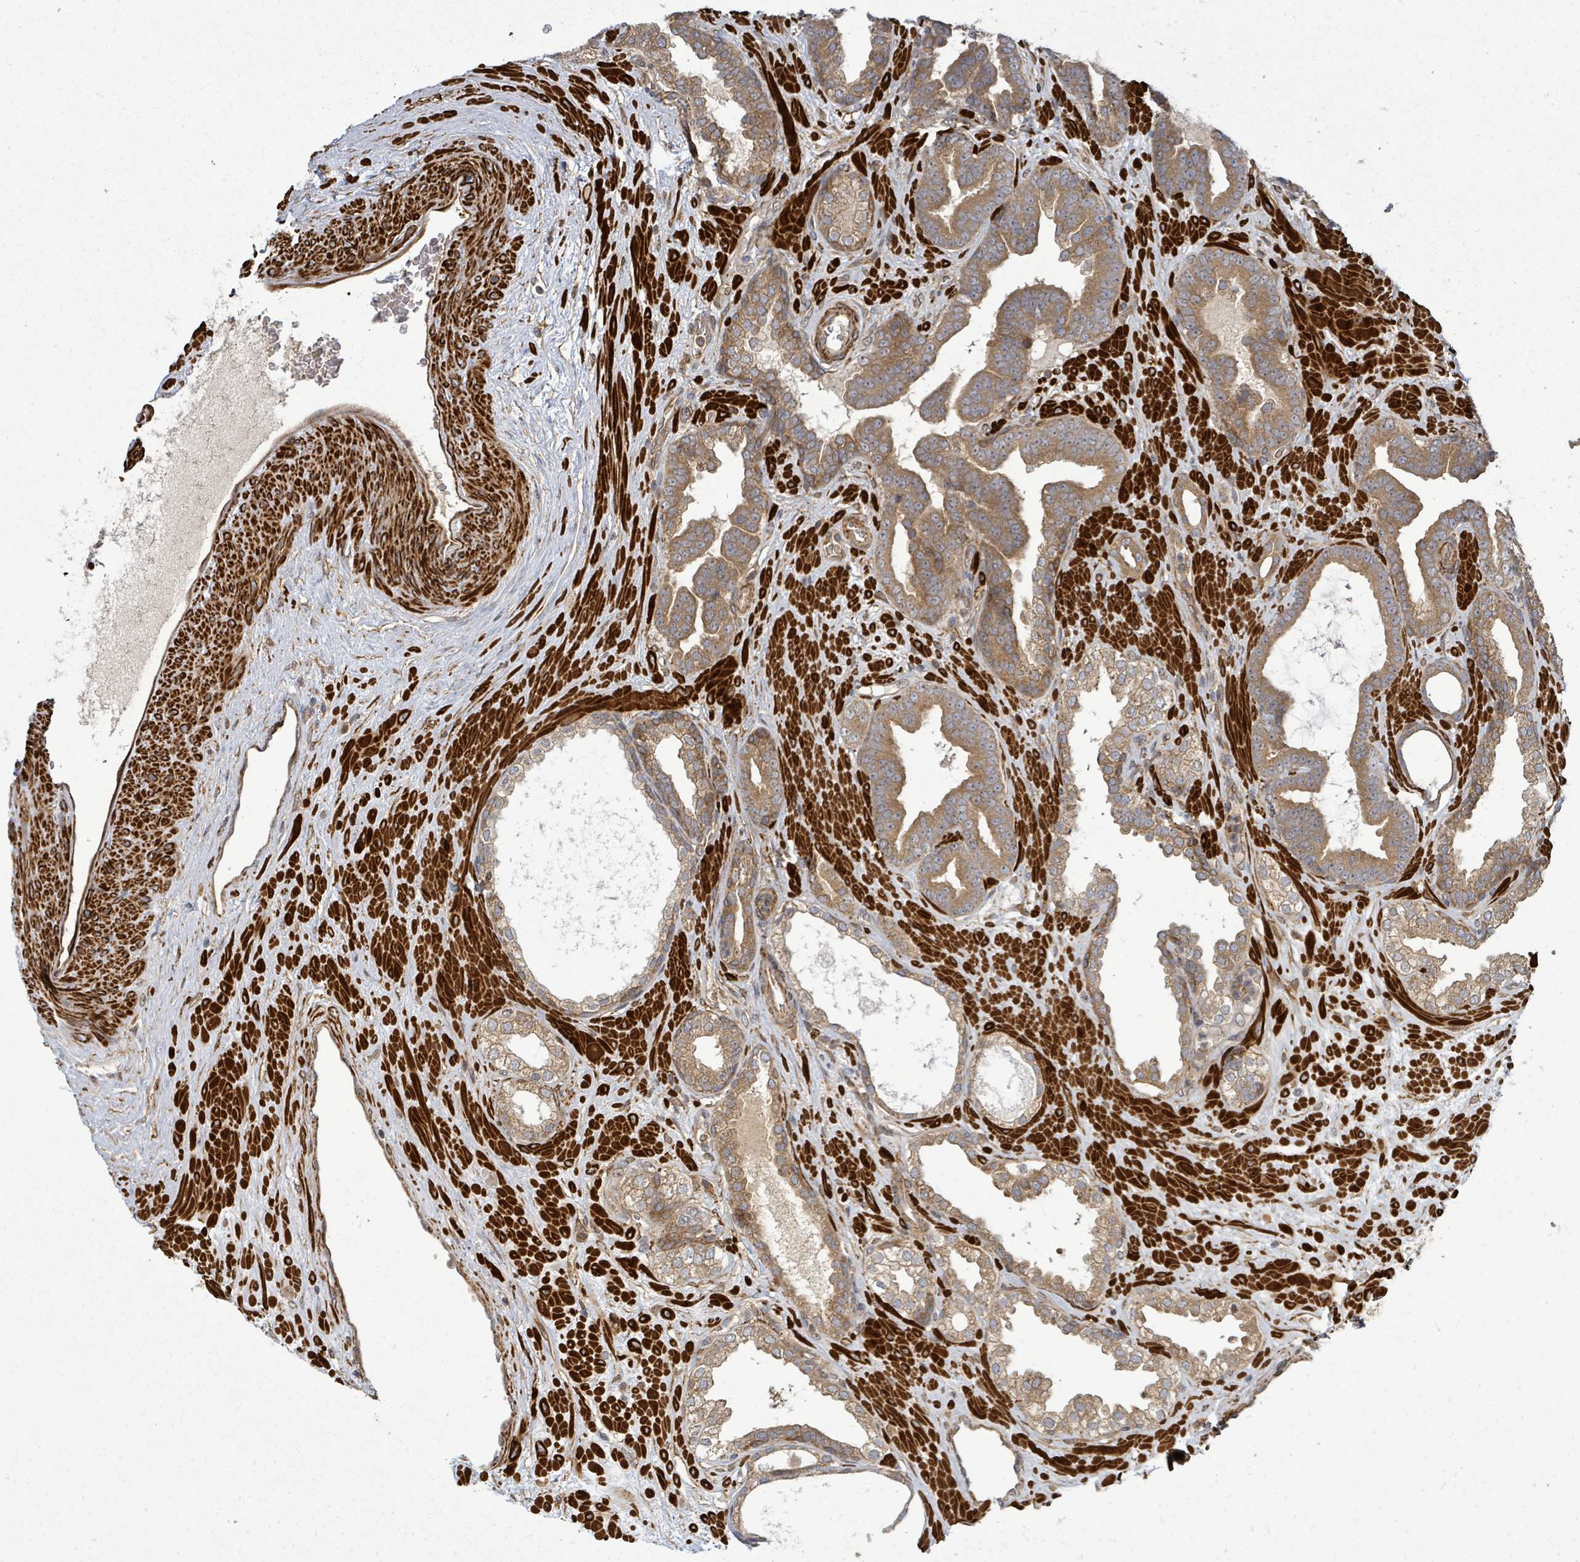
{"staining": {"intensity": "moderate", "quantity": ">75%", "location": "cytoplasmic/membranous"}, "tissue": "prostate cancer", "cell_type": "Tumor cells", "image_type": "cancer", "snomed": [{"axis": "morphology", "description": "Adenocarcinoma, Low grade"}, {"axis": "topography", "description": "Prostate"}], "caption": "Immunohistochemical staining of prostate cancer reveals medium levels of moderate cytoplasmic/membranous staining in about >75% of tumor cells. (DAB (3,3'-diaminobenzidine) IHC with brightfield microscopy, high magnification).", "gene": "MAP3K6", "patient": {"sex": "male", "age": 63}}